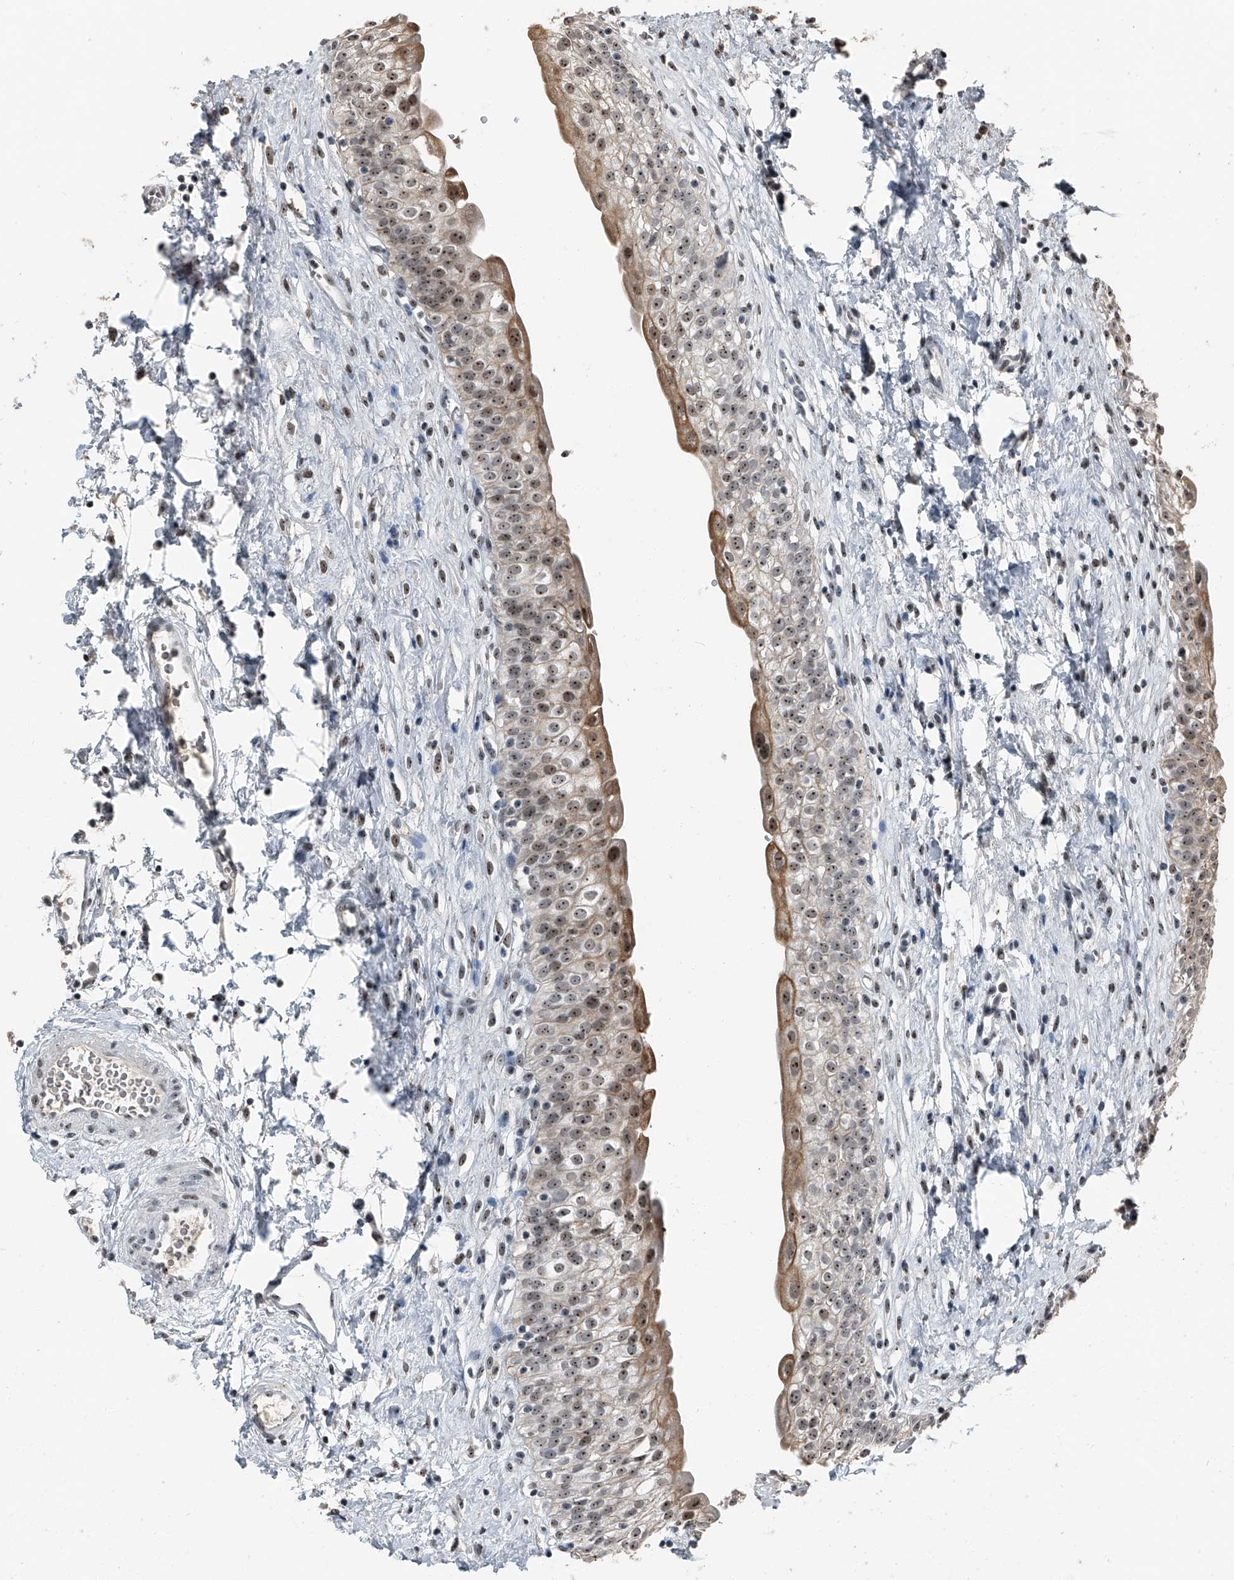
{"staining": {"intensity": "moderate", "quantity": ">75%", "location": "cytoplasmic/membranous,nuclear"}, "tissue": "urinary bladder", "cell_type": "Urothelial cells", "image_type": "normal", "snomed": [{"axis": "morphology", "description": "Normal tissue, NOS"}, {"axis": "topography", "description": "Urinary bladder"}], "caption": "The image shows immunohistochemical staining of benign urinary bladder. There is moderate cytoplasmic/membranous,nuclear positivity is identified in about >75% of urothelial cells. (DAB (3,3'-diaminobenzidine) IHC with brightfield microscopy, high magnification).", "gene": "TCOF1", "patient": {"sex": "male", "age": 51}}